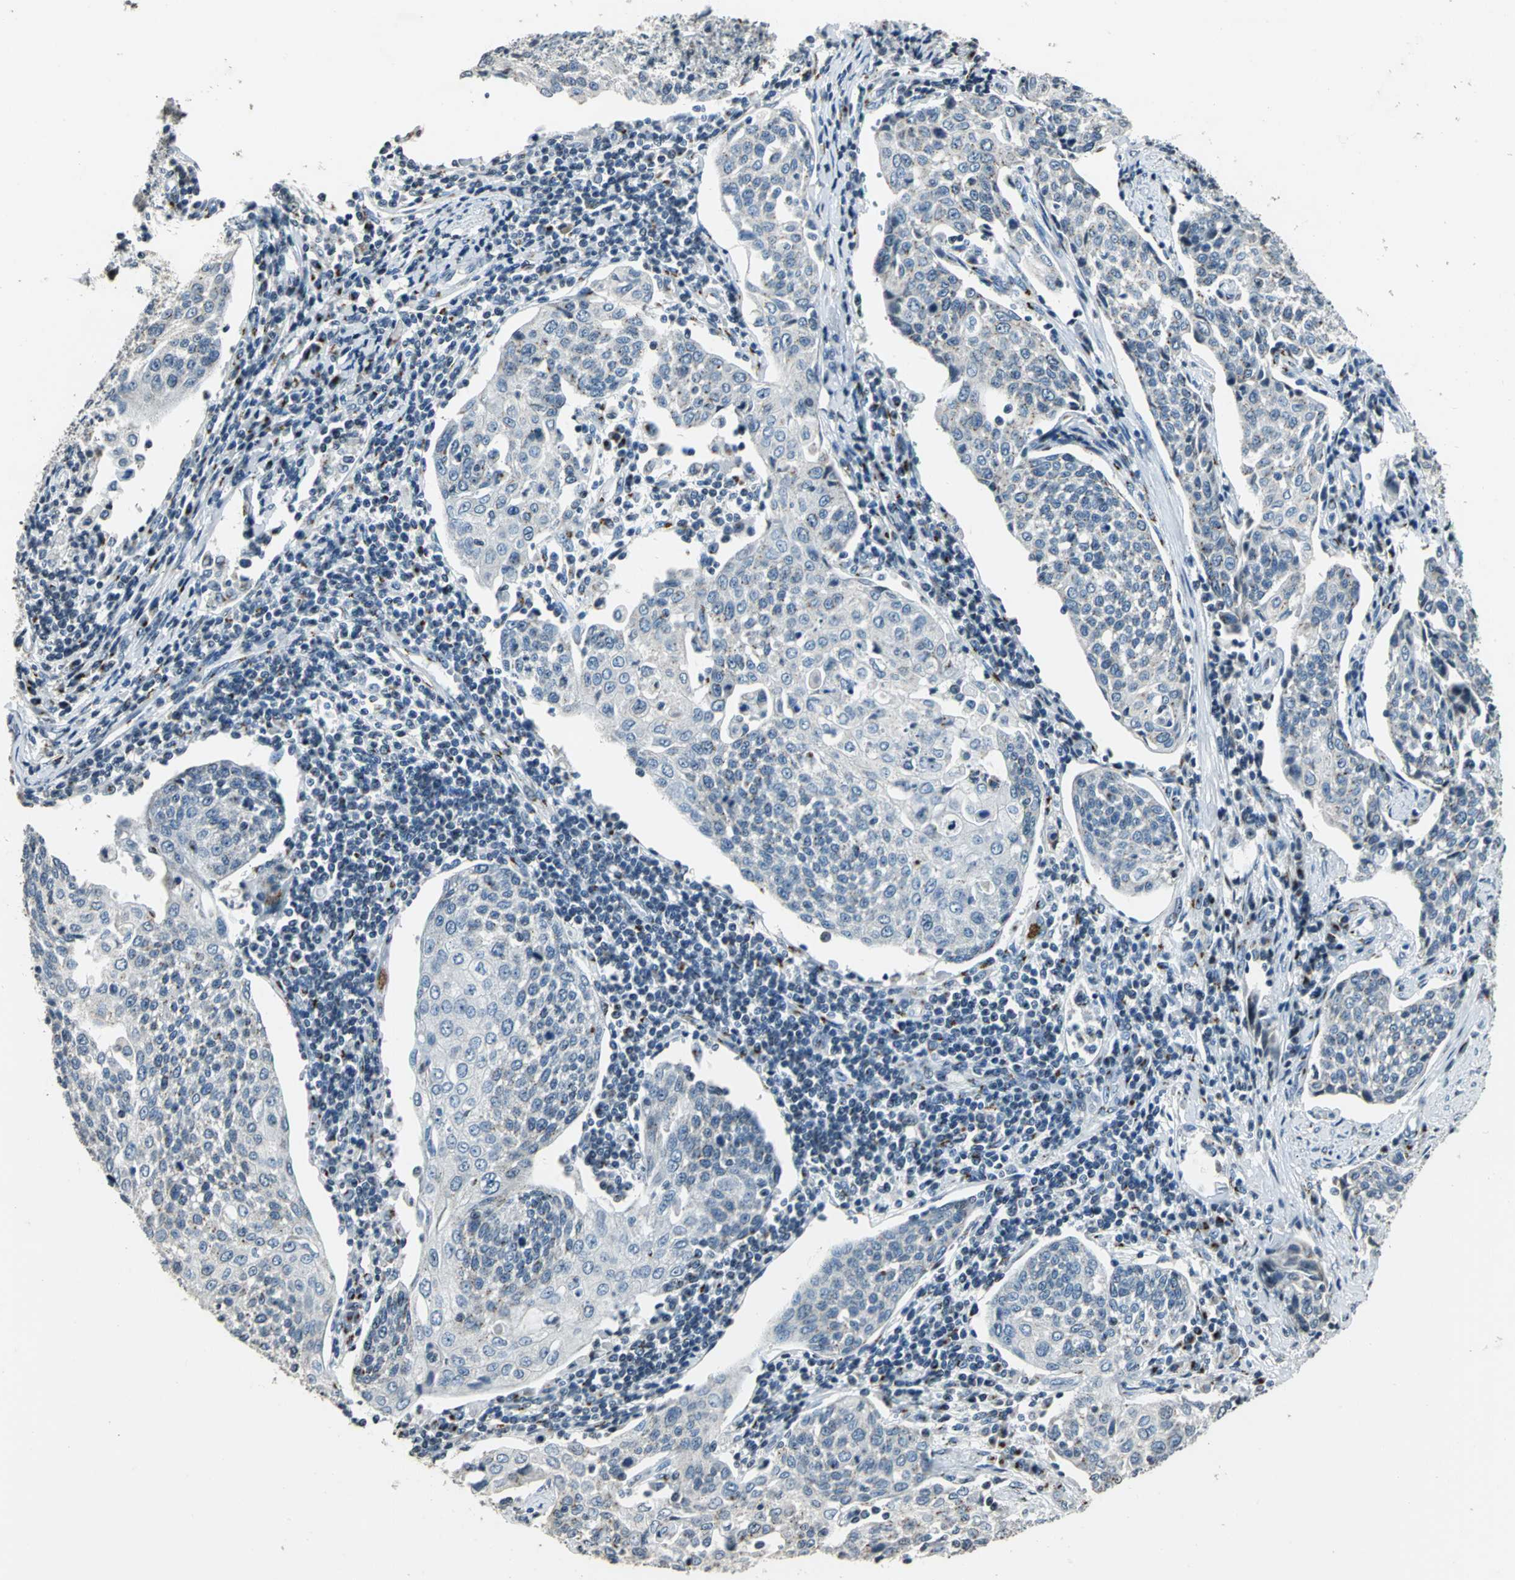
{"staining": {"intensity": "weak", "quantity": "<25%", "location": "cytoplasmic/membranous"}, "tissue": "cervical cancer", "cell_type": "Tumor cells", "image_type": "cancer", "snomed": [{"axis": "morphology", "description": "Squamous cell carcinoma, NOS"}, {"axis": "topography", "description": "Cervix"}], "caption": "IHC micrograph of cervical cancer stained for a protein (brown), which displays no positivity in tumor cells.", "gene": "TMEM115", "patient": {"sex": "female", "age": 34}}